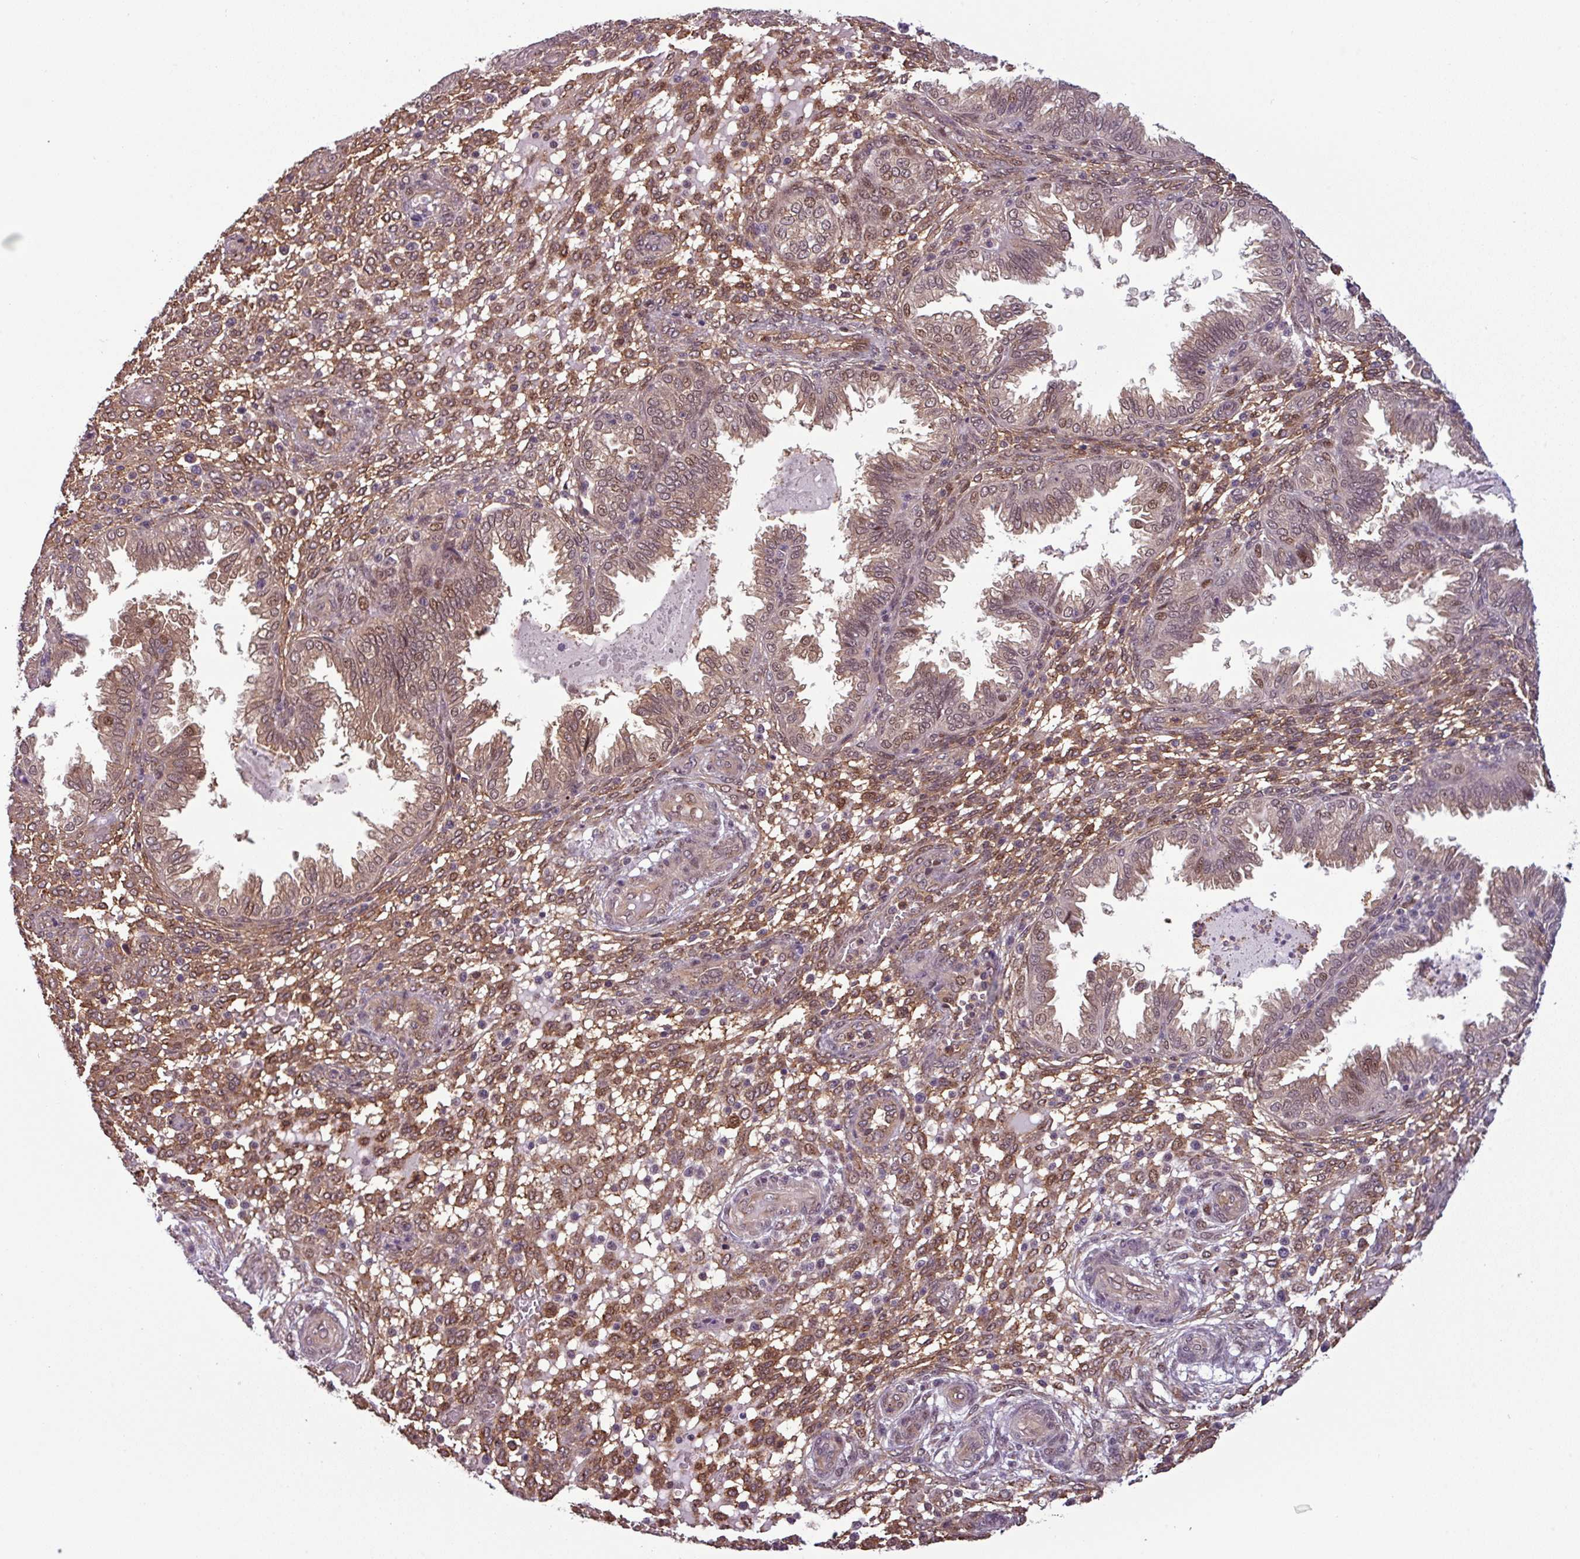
{"staining": {"intensity": "moderate", "quantity": "25%-75%", "location": "cytoplasmic/membranous,nuclear"}, "tissue": "endometrium", "cell_type": "Cells in endometrial stroma", "image_type": "normal", "snomed": [{"axis": "morphology", "description": "Normal tissue, NOS"}, {"axis": "topography", "description": "Endometrium"}], "caption": "Immunohistochemical staining of unremarkable human endometrium reveals medium levels of moderate cytoplasmic/membranous,nuclear positivity in approximately 25%-75% of cells in endometrial stroma. The protein of interest is stained brown, and the nuclei are stained in blue (DAB (3,3'-diaminobenzidine) IHC with brightfield microscopy, high magnification).", "gene": "NPFFR1", "patient": {"sex": "female", "age": 33}}